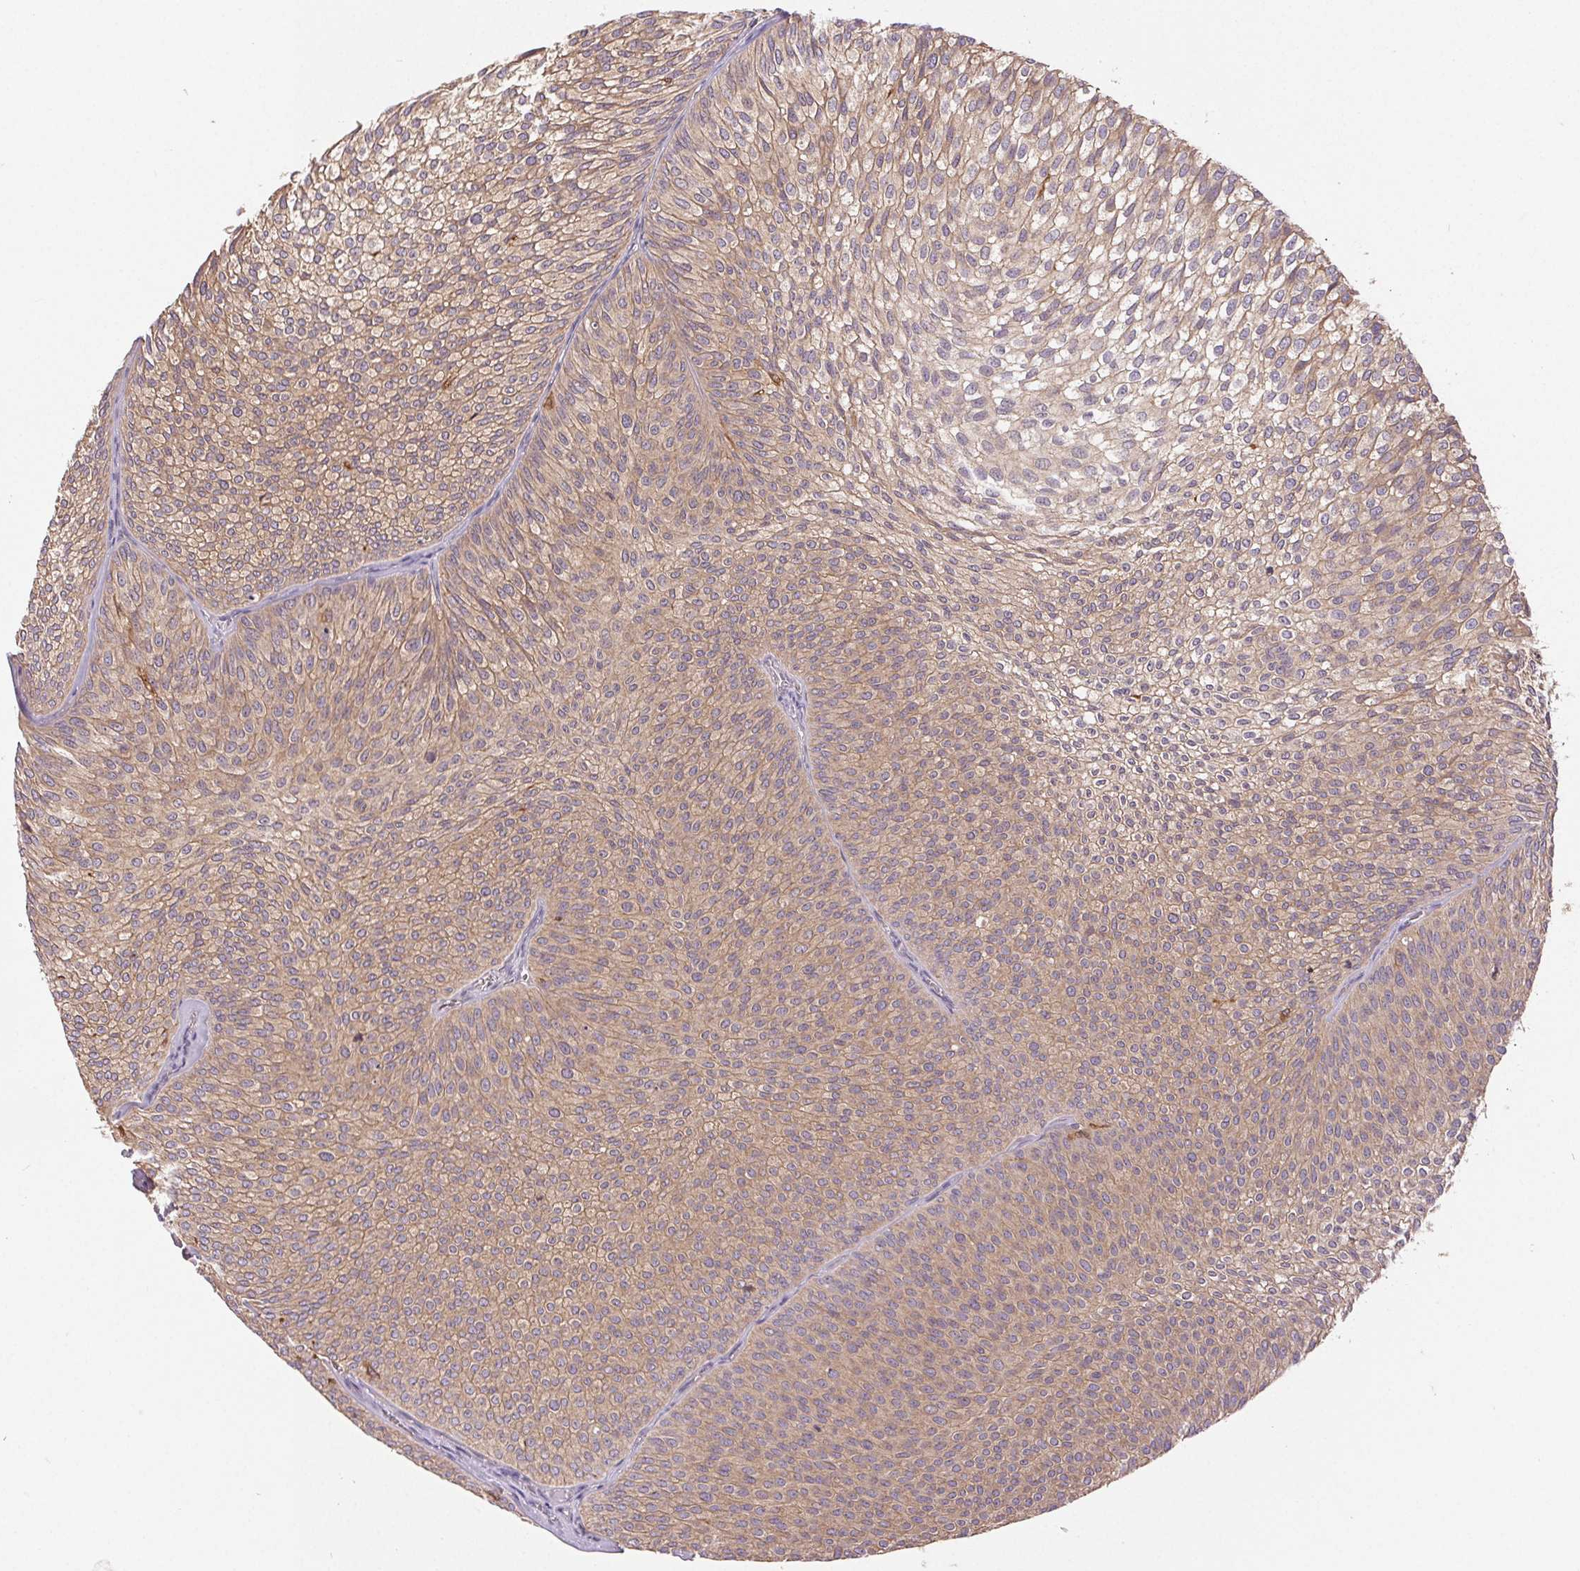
{"staining": {"intensity": "weak", "quantity": "25%-75%", "location": "cytoplasmic/membranous"}, "tissue": "urothelial cancer", "cell_type": "Tumor cells", "image_type": "cancer", "snomed": [{"axis": "morphology", "description": "Urothelial carcinoma, Low grade"}, {"axis": "topography", "description": "Urinary bladder"}], "caption": "High-magnification brightfield microscopy of urothelial carcinoma (low-grade) stained with DAB (brown) and counterstained with hematoxylin (blue). tumor cells exhibit weak cytoplasmic/membranous staining is present in about25%-75% of cells. (brown staining indicates protein expression, while blue staining denotes nuclei).", "gene": "GDI2", "patient": {"sex": "male", "age": 91}}